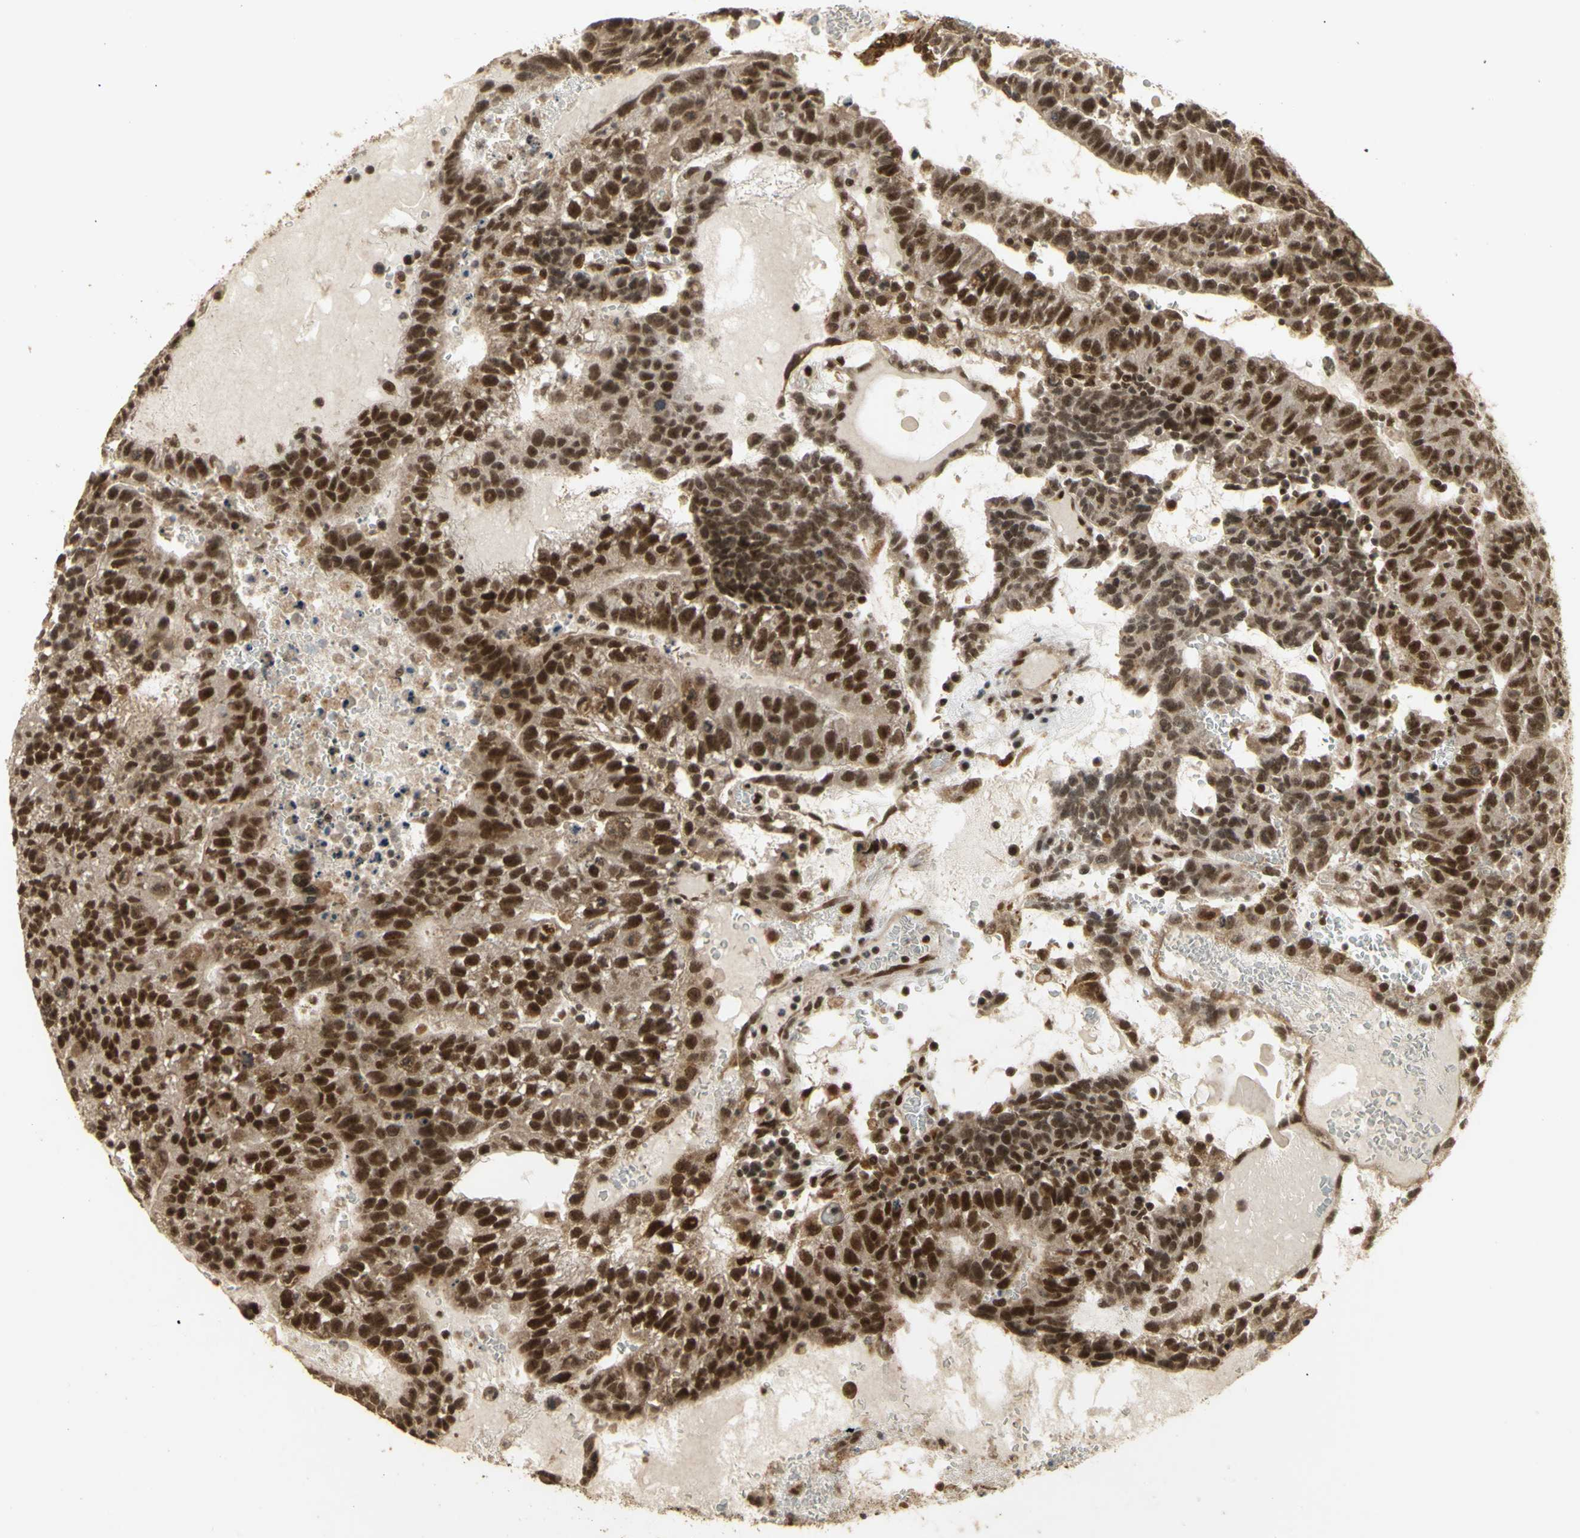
{"staining": {"intensity": "strong", "quantity": ">75%", "location": "cytoplasmic/membranous,nuclear"}, "tissue": "testis cancer", "cell_type": "Tumor cells", "image_type": "cancer", "snomed": [{"axis": "morphology", "description": "Seminoma, NOS"}, {"axis": "morphology", "description": "Carcinoma, Embryonal, NOS"}, {"axis": "topography", "description": "Testis"}], "caption": "Seminoma (testis) tissue exhibits strong cytoplasmic/membranous and nuclear expression in approximately >75% of tumor cells, visualized by immunohistochemistry.", "gene": "GTF2E2", "patient": {"sex": "male", "age": 52}}